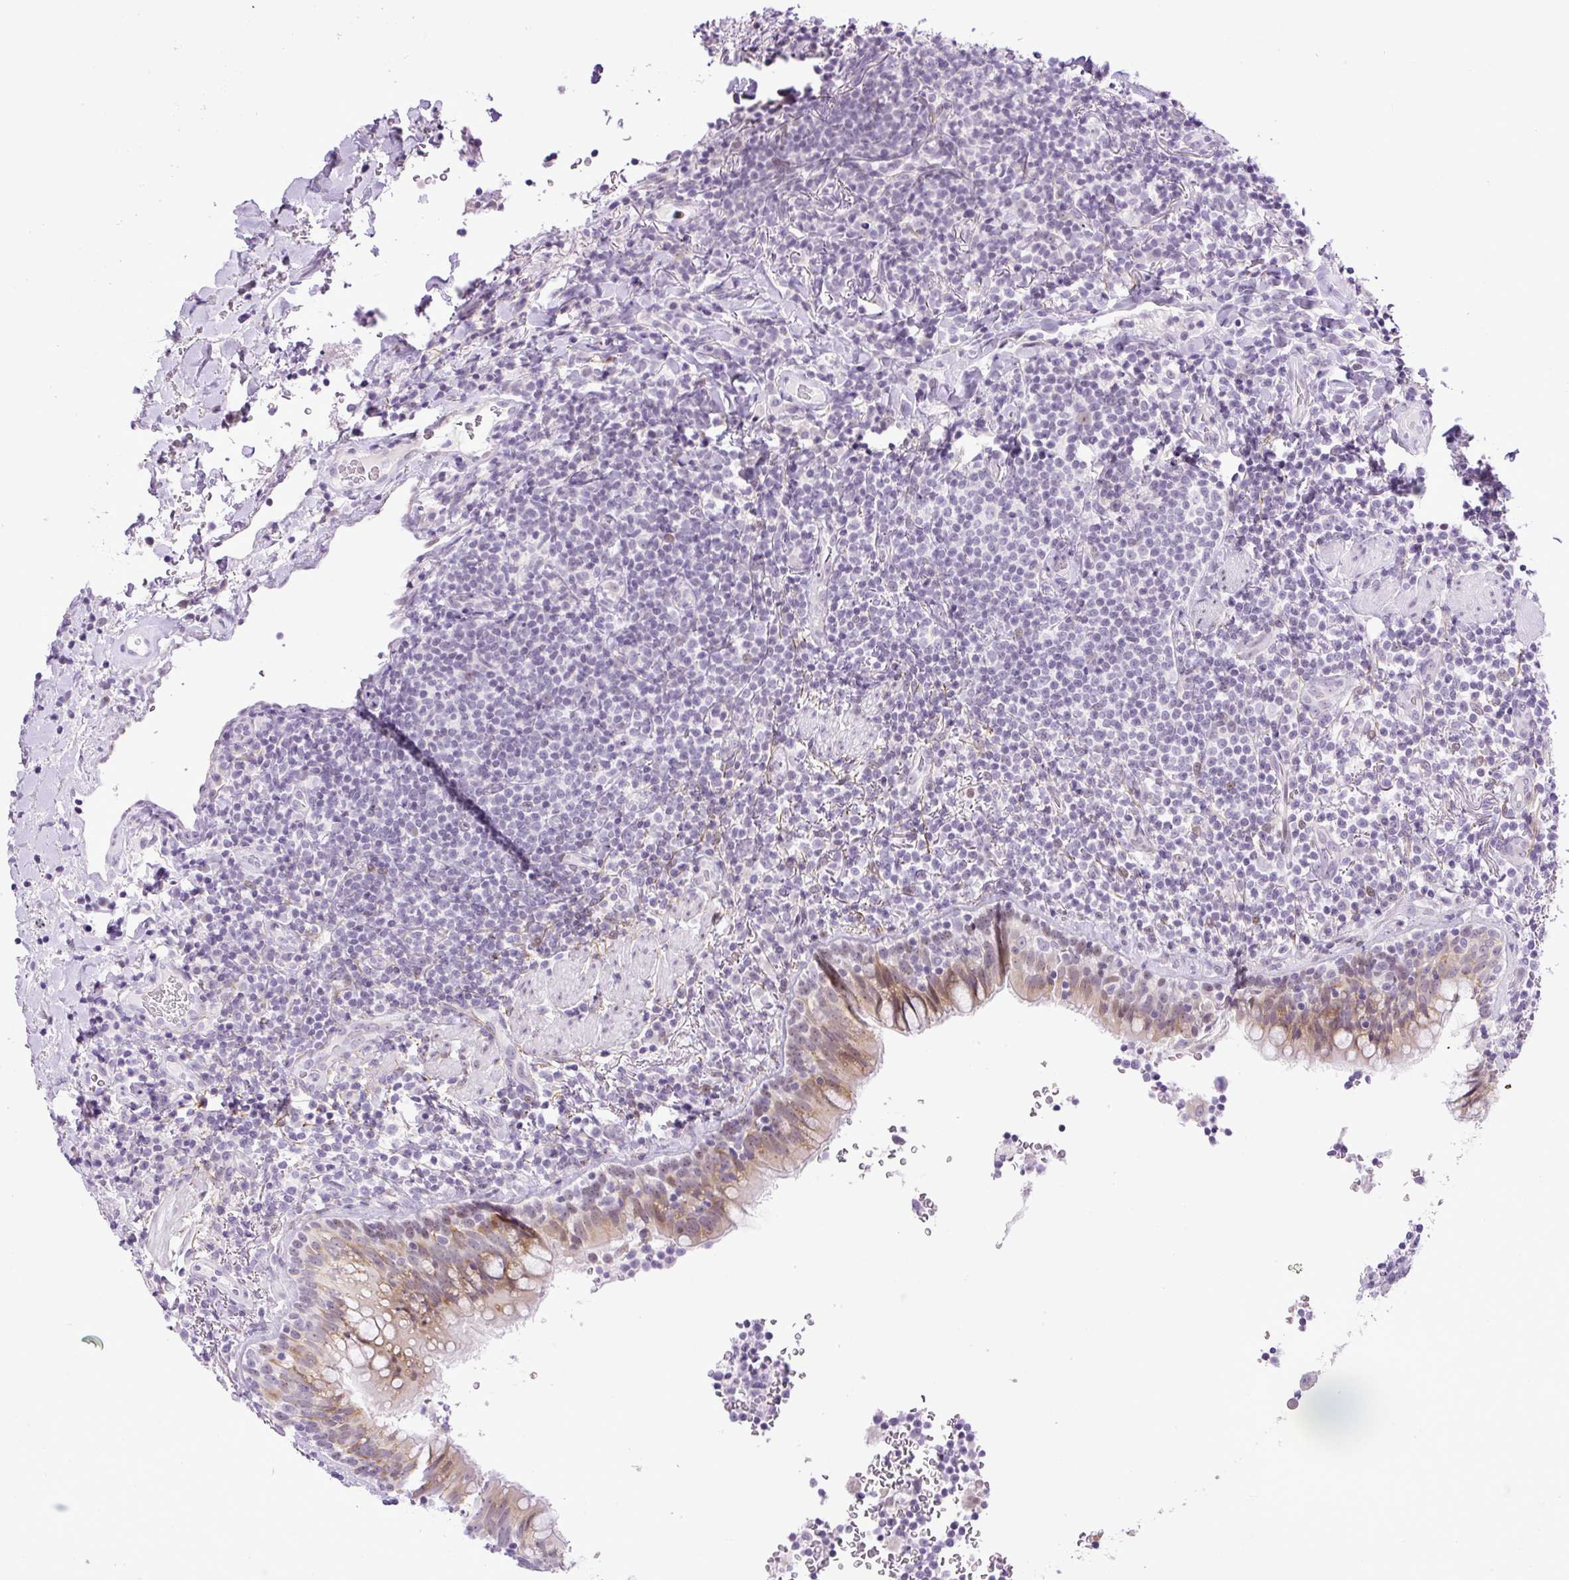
{"staining": {"intensity": "negative", "quantity": "none", "location": "none"}, "tissue": "lymphoma", "cell_type": "Tumor cells", "image_type": "cancer", "snomed": [{"axis": "morphology", "description": "Malignant lymphoma, non-Hodgkin's type, Low grade"}, {"axis": "topography", "description": "Lung"}], "caption": "Photomicrograph shows no significant protein staining in tumor cells of malignant lymphoma, non-Hodgkin's type (low-grade). The staining is performed using DAB (3,3'-diaminobenzidine) brown chromogen with nuclei counter-stained in using hematoxylin.", "gene": "RHBDD2", "patient": {"sex": "female", "age": 71}}